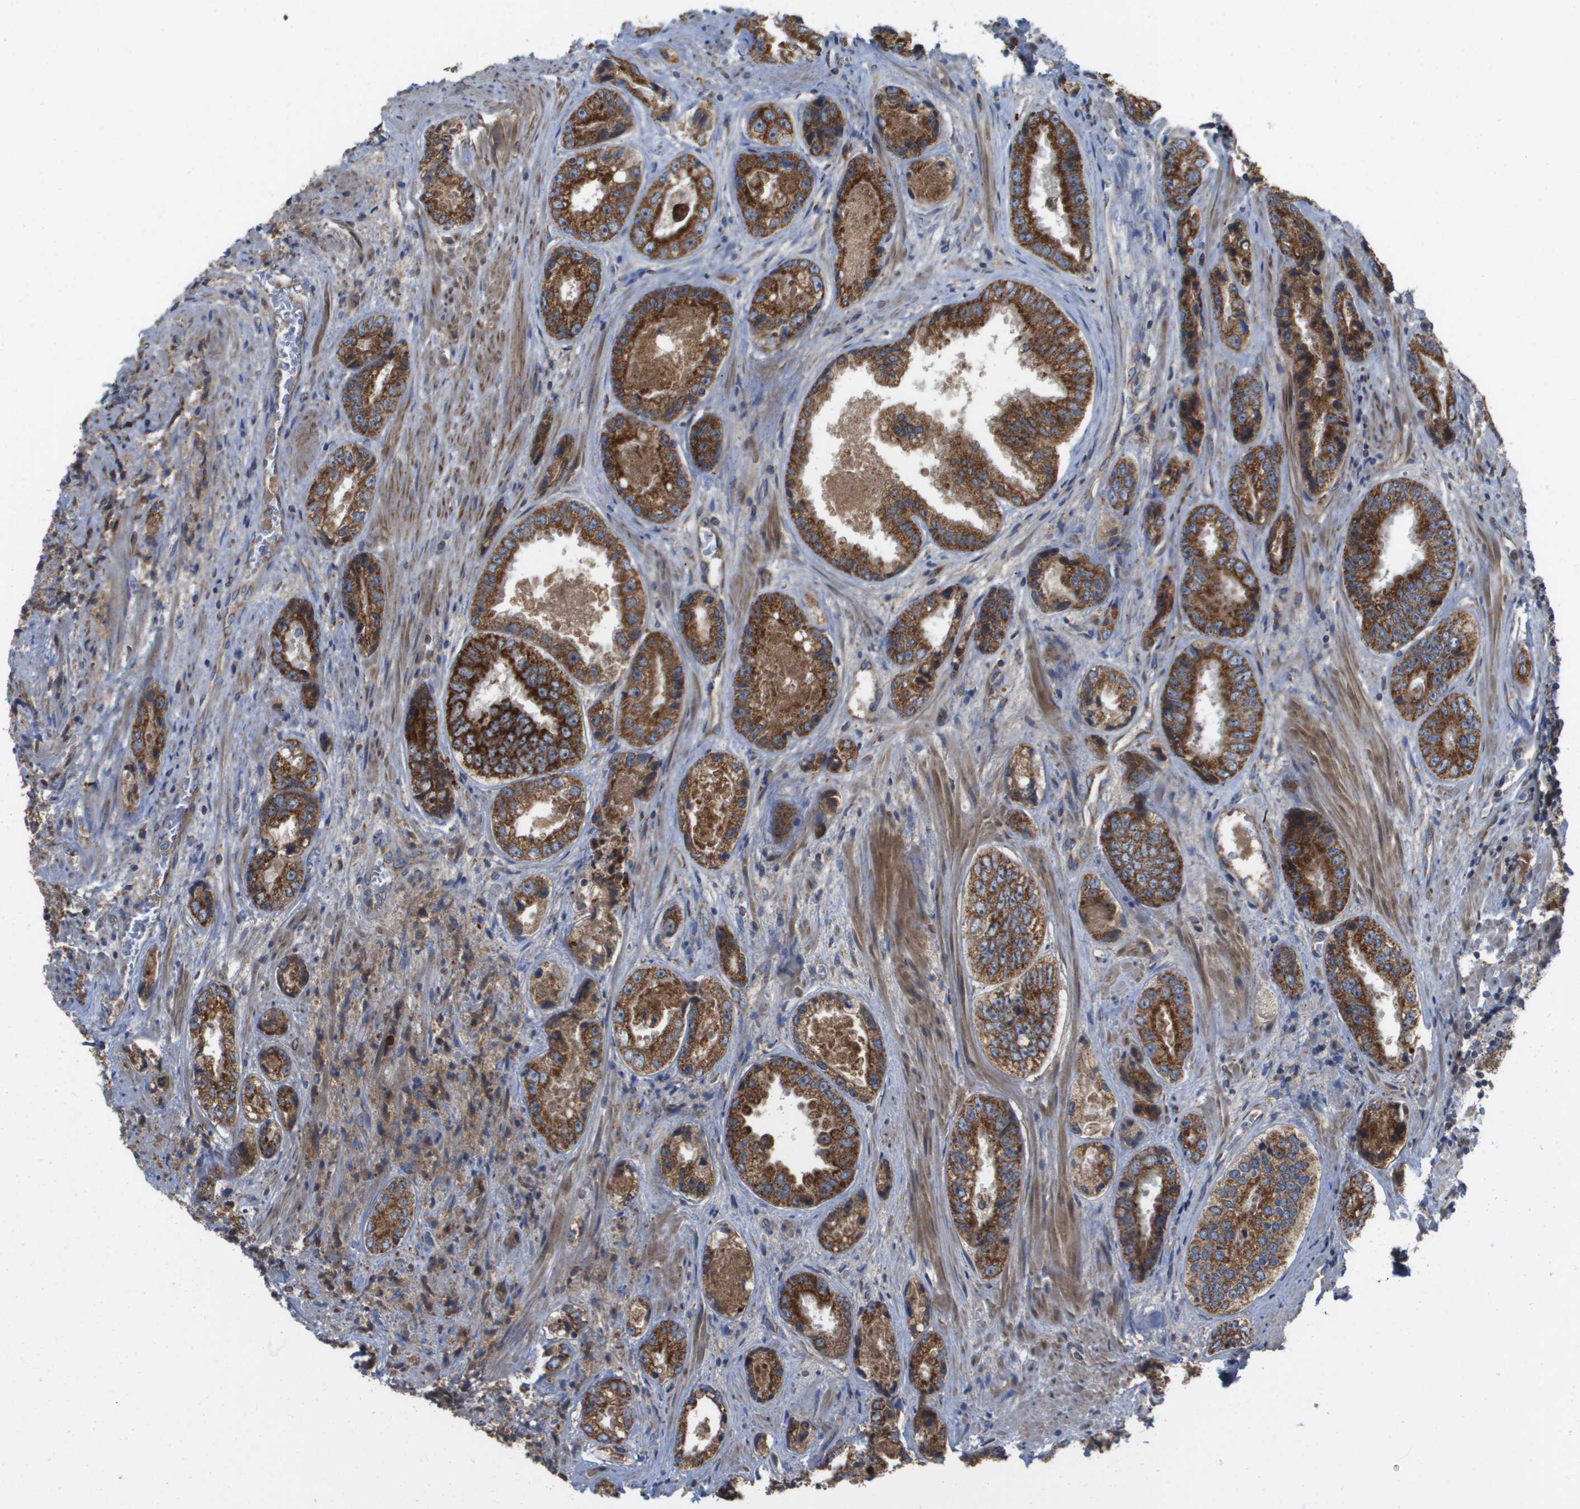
{"staining": {"intensity": "strong", "quantity": ">75%", "location": "cytoplasmic/membranous"}, "tissue": "prostate cancer", "cell_type": "Tumor cells", "image_type": "cancer", "snomed": [{"axis": "morphology", "description": "Adenocarcinoma, High grade"}, {"axis": "topography", "description": "Prostate"}], "caption": "IHC (DAB) staining of high-grade adenocarcinoma (prostate) displays strong cytoplasmic/membranous protein expression in approximately >75% of tumor cells.", "gene": "FIS1", "patient": {"sex": "male", "age": 61}}